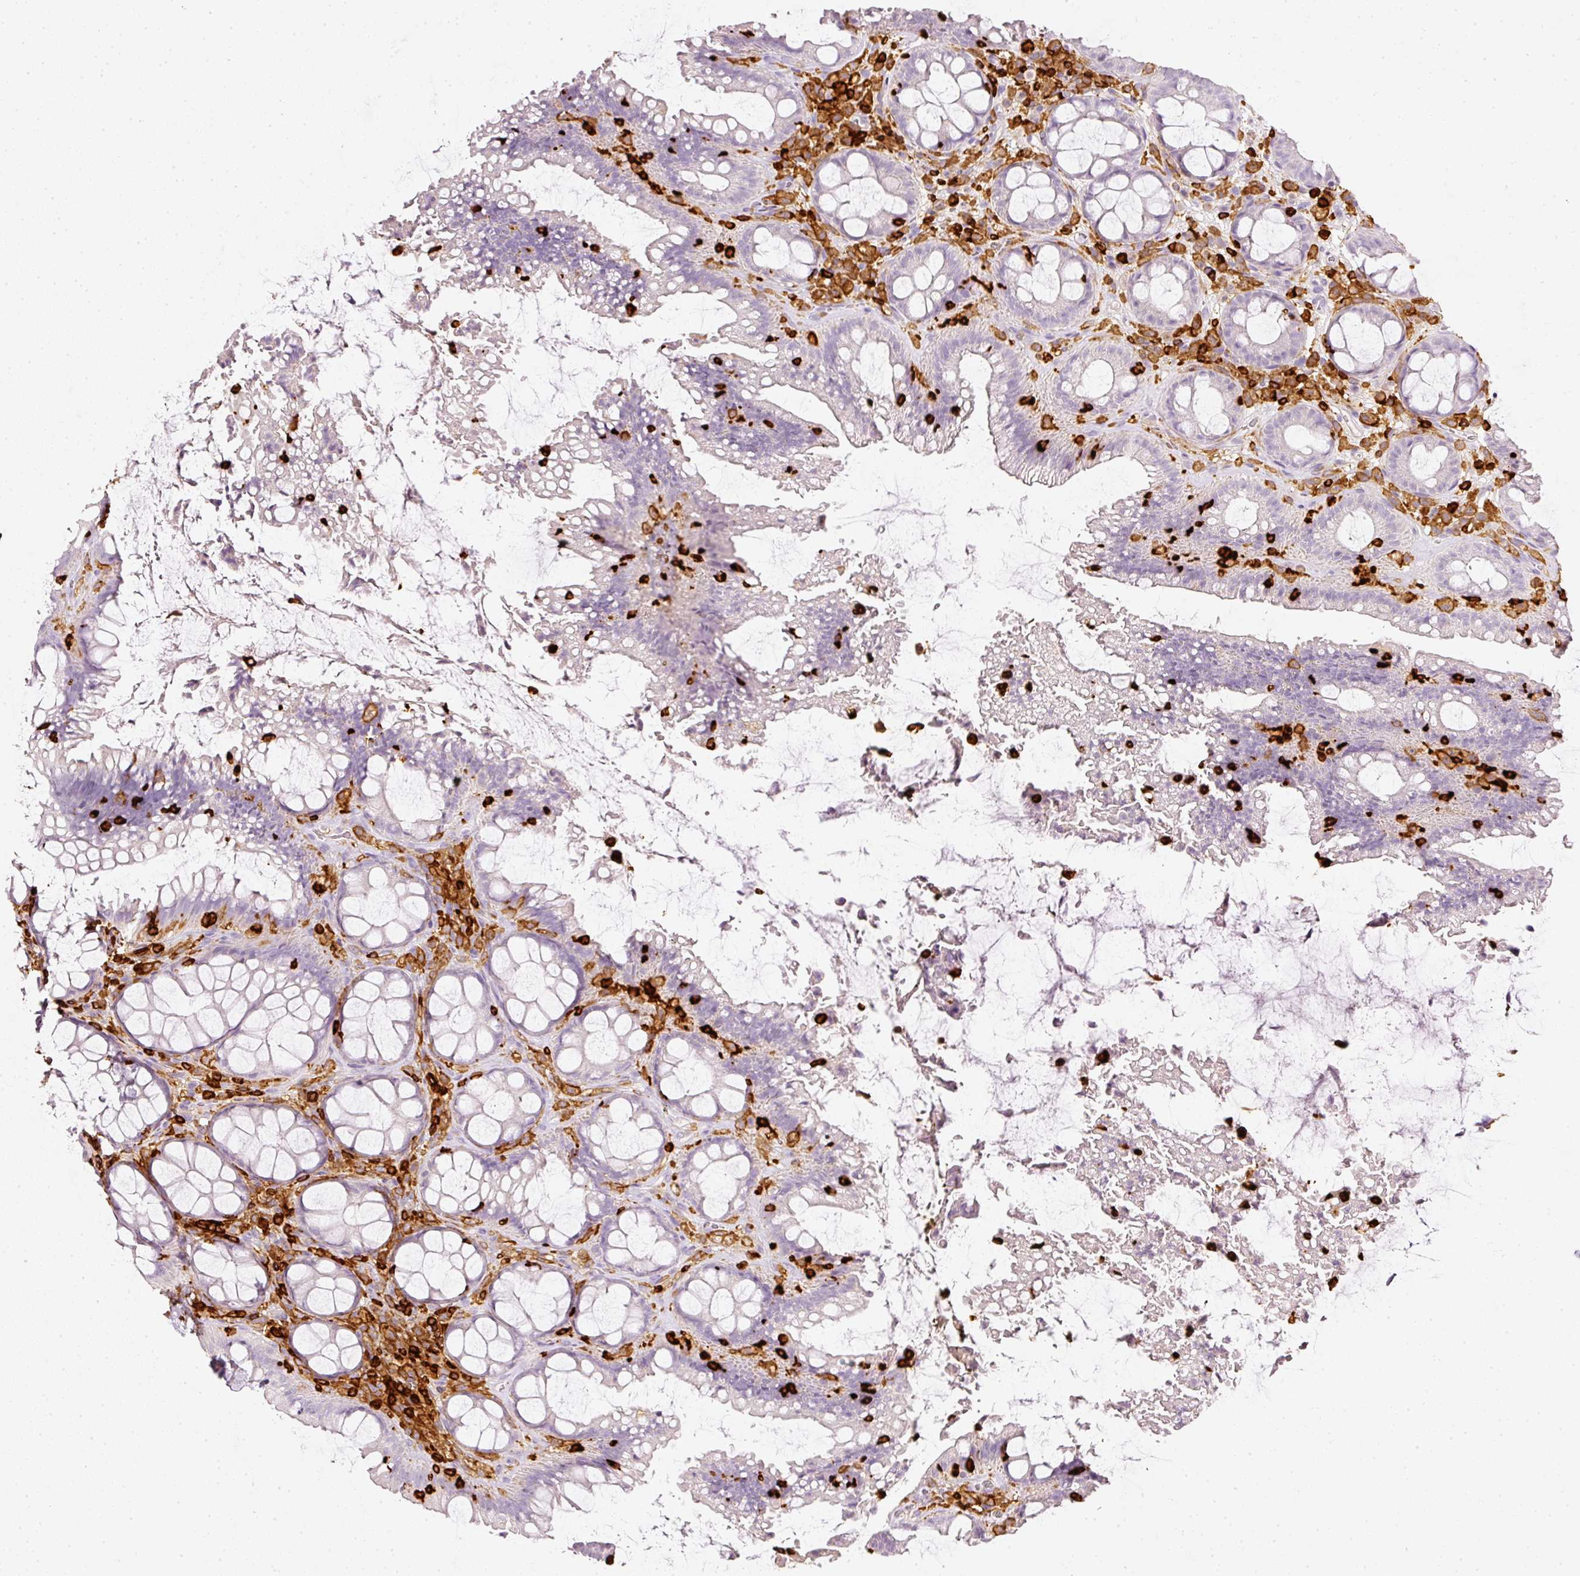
{"staining": {"intensity": "negative", "quantity": "none", "location": "none"}, "tissue": "rectum", "cell_type": "Glandular cells", "image_type": "normal", "snomed": [{"axis": "morphology", "description": "Normal tissue, NOS"}, {"axis": "topography", "description": "Rectum"}], "caption": "Histopathology image shows no significant protein staining in glandular cells of normal rectum.", "gene": "EVL", "patient": {"sex": "female", "age": 67}}